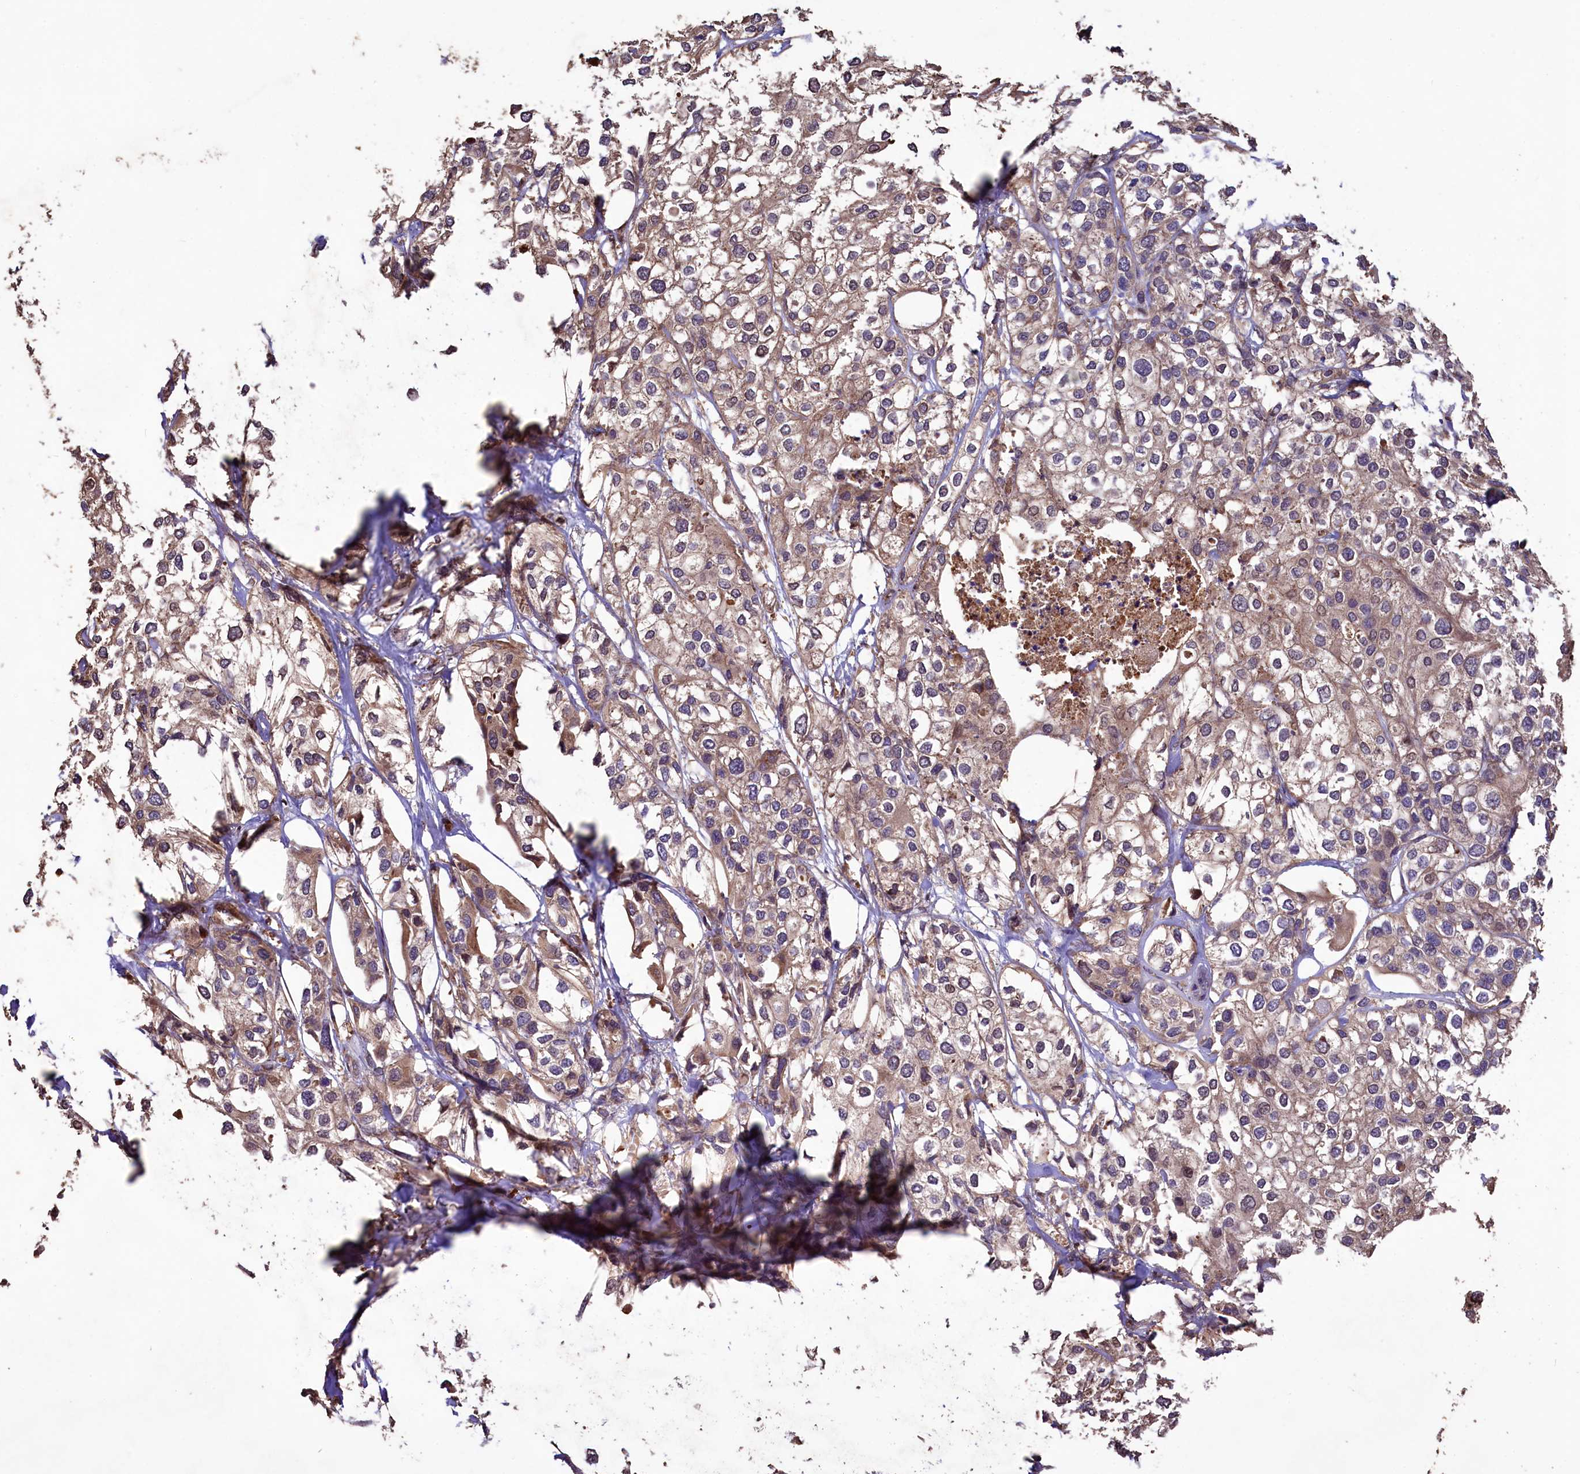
{"staining": {"intensity": "weak", "quantity": "25%-75%", "location": "cytoplasmic/membranous"}, "tissue": "urothelial cancer", "cell_type": "Tumor cells", "image_type": "cancer", "snomed": [{"axis": "morphology", "description": "Urothelial carcinoma, High grade"}, {"axis": "topography", "description": "Urinary bladder"}], "caption": "This photomicrograph exhibits immunohistochemistry staining of human urothelial carcinoma (high-grade), with low weak cytoplasmic/membranous expression in approximately 25%-75% of tumor cells.", "gene": "TMEM98", "patient": {"sex": "male", "age": 64}}